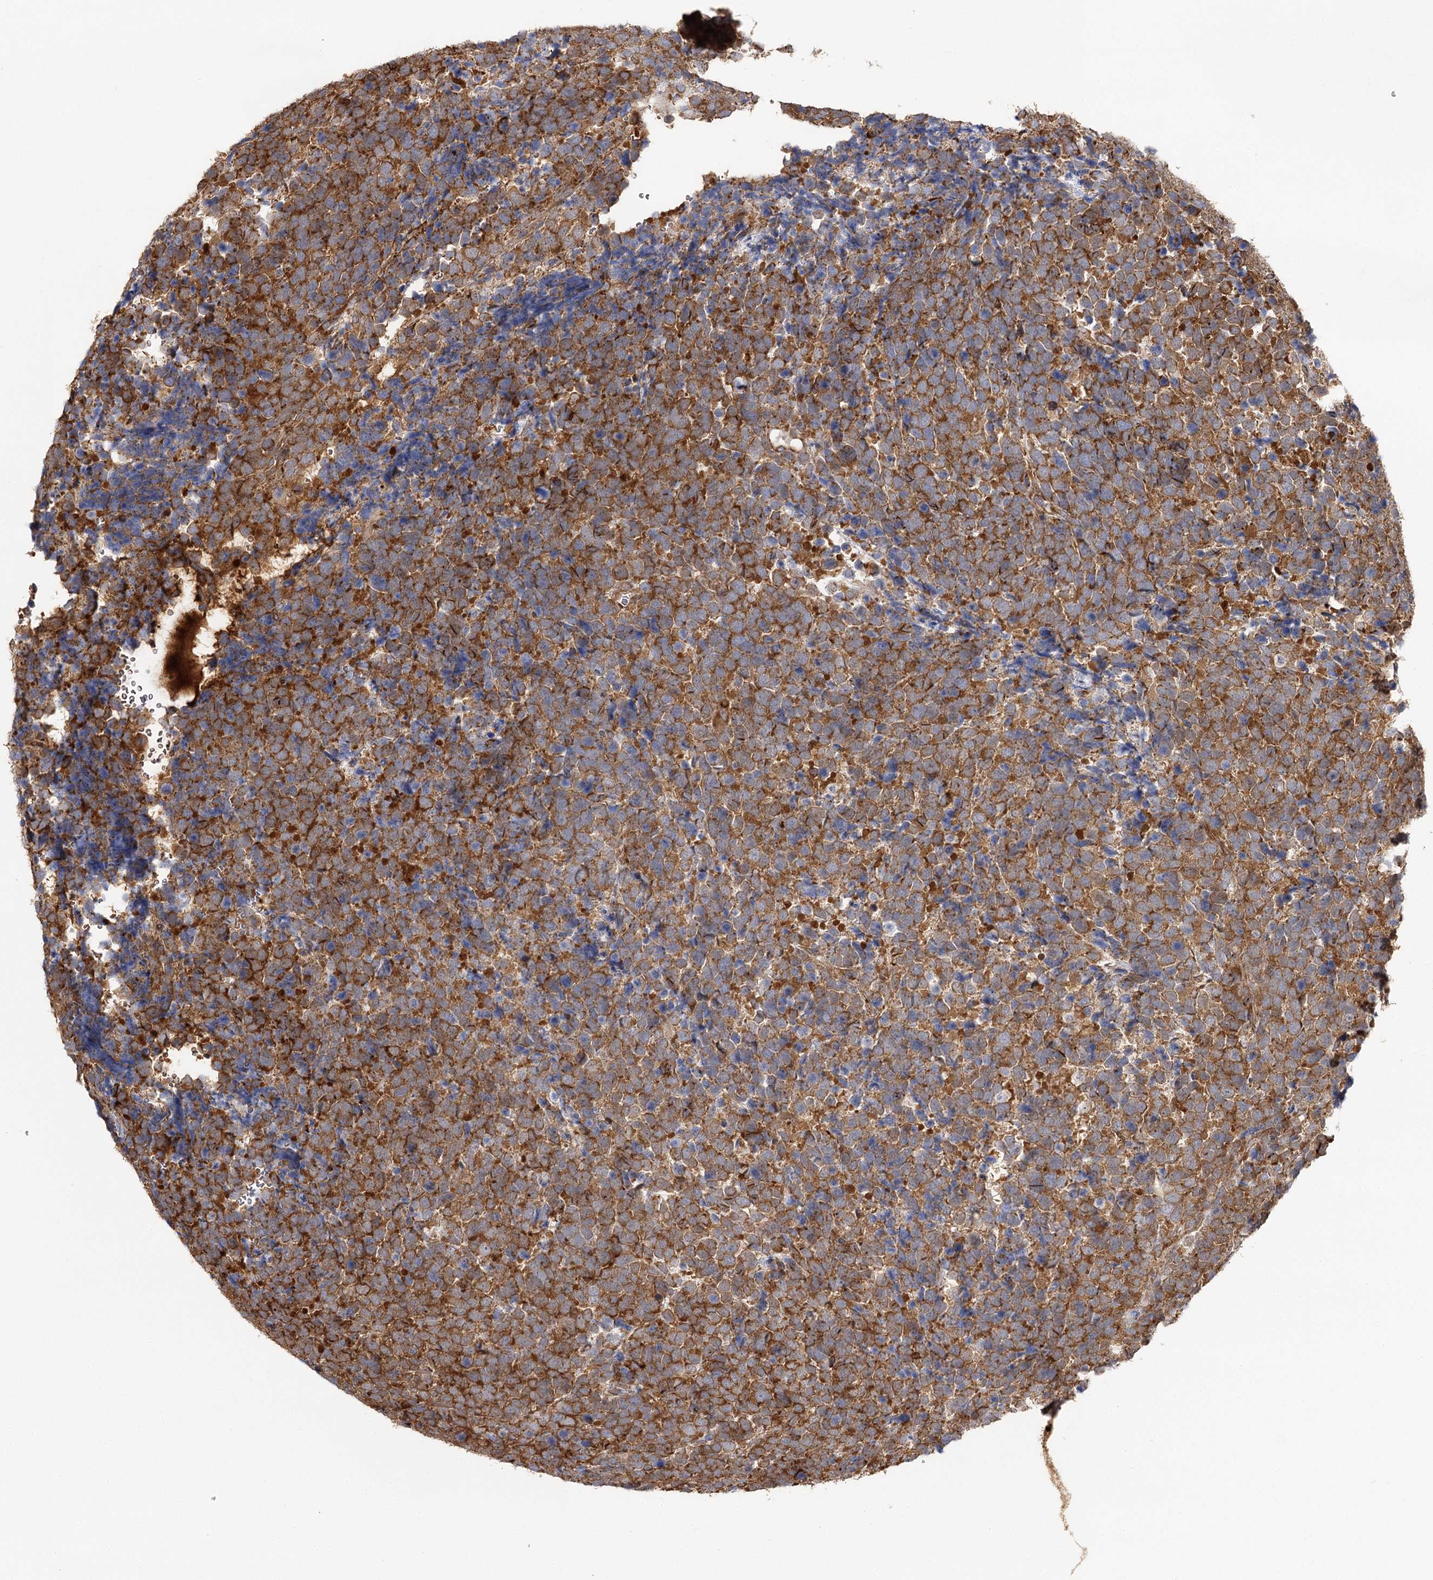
{"staining": {"intensity": "moderate", "quantity": ">75%", "location": "cytoplasmic/membranous"}, "tissue": "urothelial cancer", "cell_type": "Tumor cells", "image_type": "cancer", "snomed": [{"axis": "morphology", "description": "Urothelial carcinoma, High grade"}, {"axis": "topography", "description": "Urinary bladder"}], "caption": "Immunohistochemistry (DAB (3,3'-diaminobenzidine)) staining of urothelial cancer shows moderate cytoplasmic/membranous protein positivity in approximately >75% of tumor cells.", "gene": "SEC24B", "patient": {"sex": "female", "age": 82}}